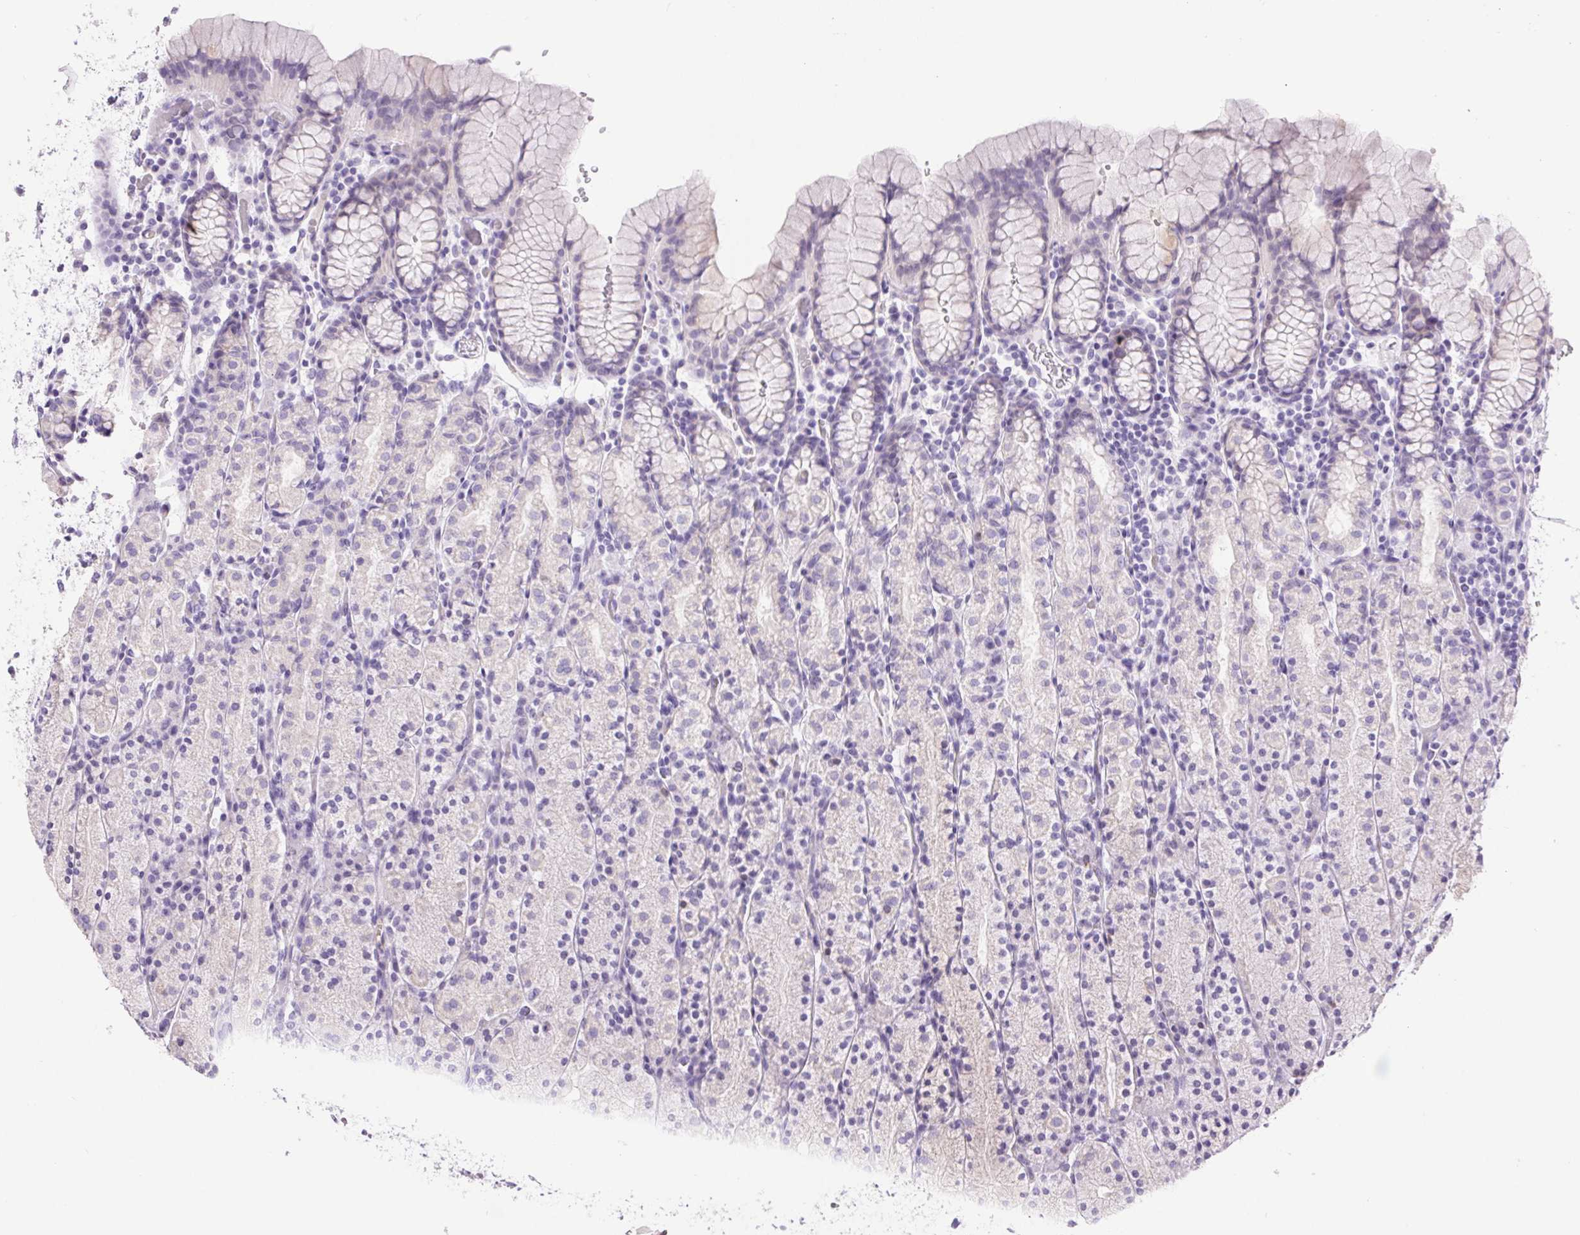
{"staining": {"intensity": "negative", "quantity": "none", "location": "none"}, "tissue": "stomach", "cell_type": "Glandular cells", "image_type": "normal", "snomed": [{"axis": "morphology", "description": "Normal tissue, NOS"}, {"axis": "topography", "description": "Stomach, upper"}, {"axis": "topography", "description": "Stomach"}], "caption": "DAB immunohistochemical staining of unremarkable human stomach exhibits no significant expression in glandular cells. Brightfield microscopy of IHC stained with DAB (3,3'-diaminobenzidine) (brown) and hematoxylin (blue), captured at high magnification.", "gene": "ERP27", "patient": {"sex": "male", "age": 62}}